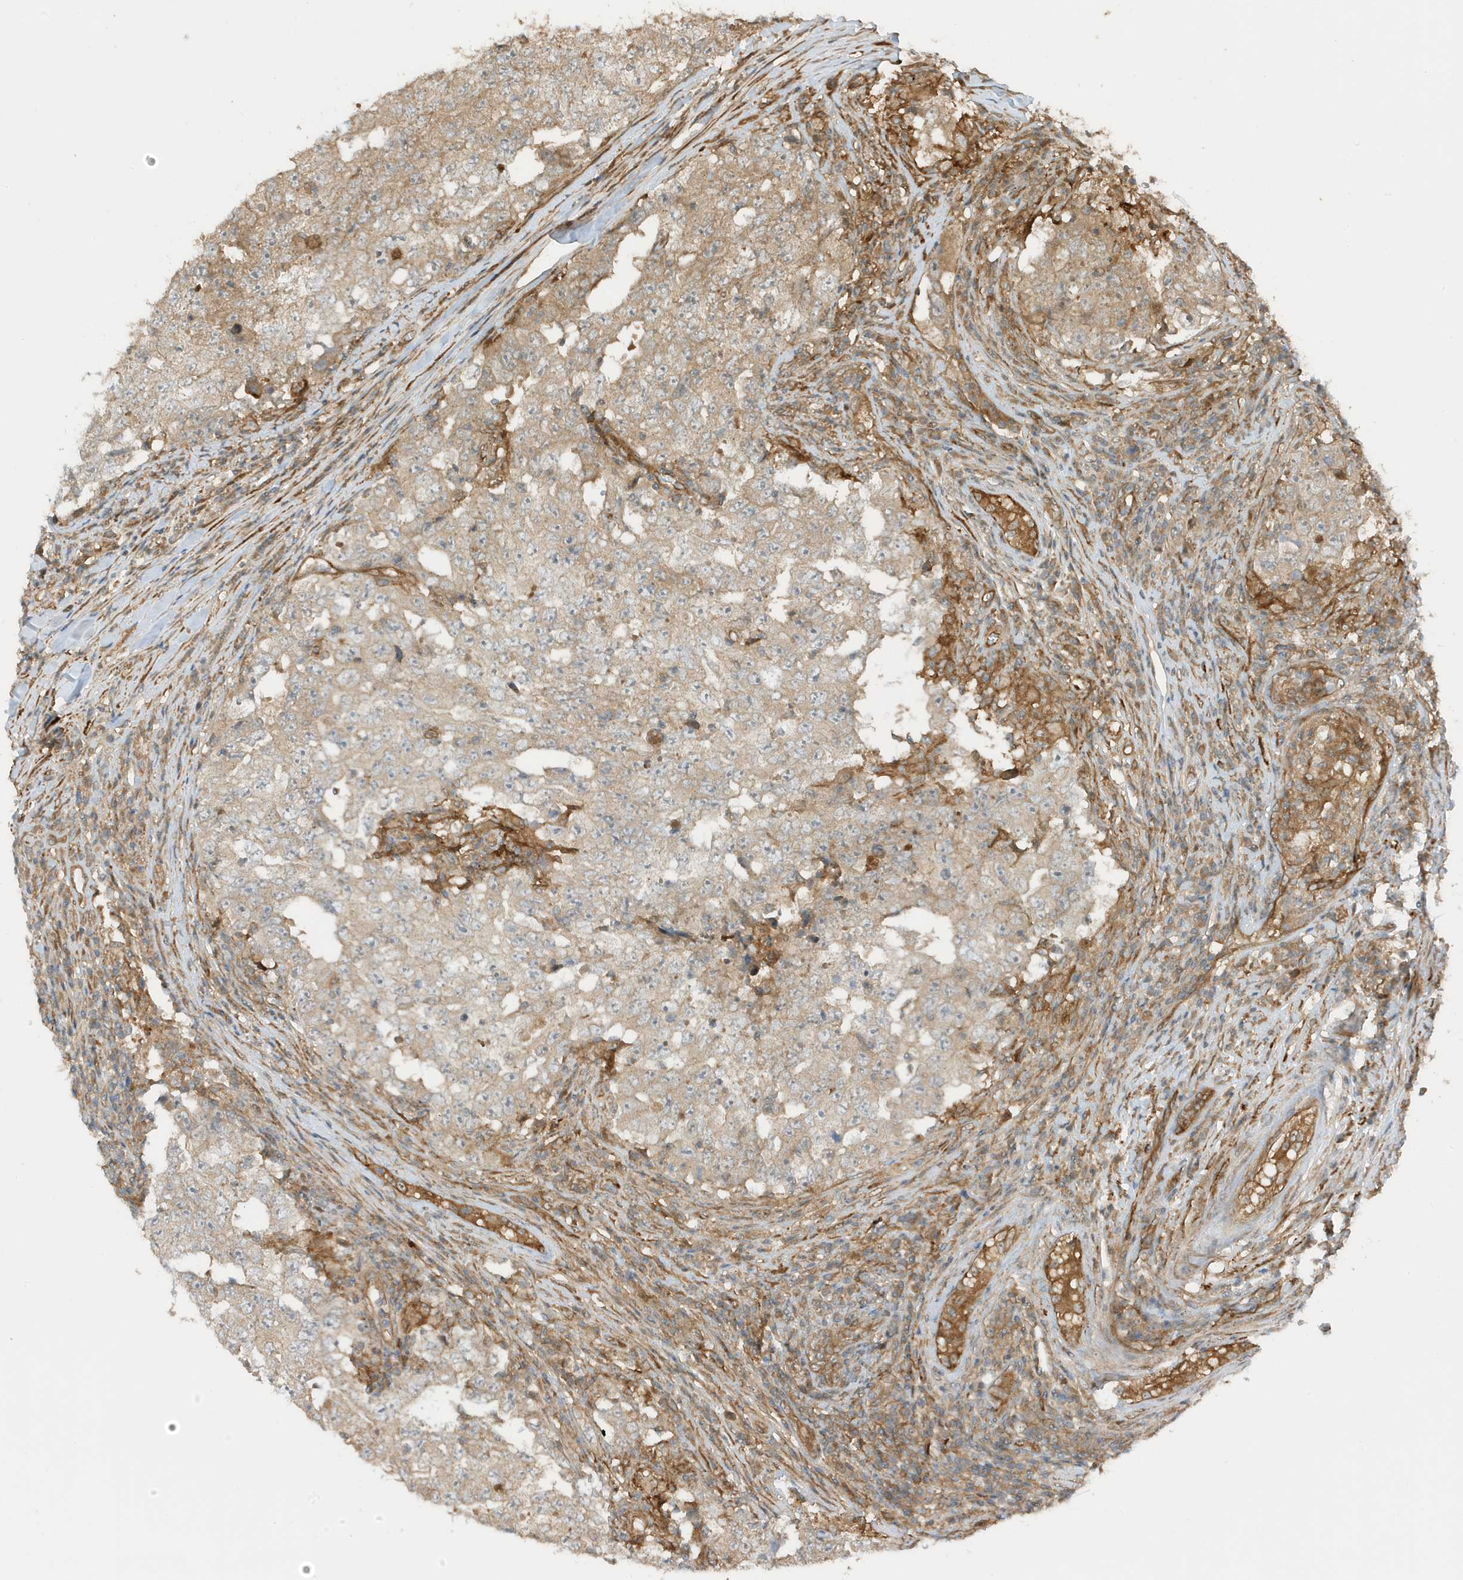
{"staining": {"intensity": "weak", "quantity": "25%-75%", "location": "cytoplasmic/membranous"}, "tissue": "testis cancer", "cell_type": "Tumor cells", "image_type": "cancer", "snomed": [{"axis": "morphology", "description": "Carcinoma, Embryonal, NOS"}, {"axis": "topography", "description": "Testis"}], "caption": "Brown immunohistochemical staining in human embryonal carcinoma (testis) demonstrates weak cytoplasmic/membranous staining in approximately 25%-75% of tumor cells. The protein of interest is stained brown, and the nuclei are stained in blue (DAB IHC with brightfield microscopy, high magnification).", "gene": "CDC42EP3", "patient": {"sex": "male", "age": 26}}